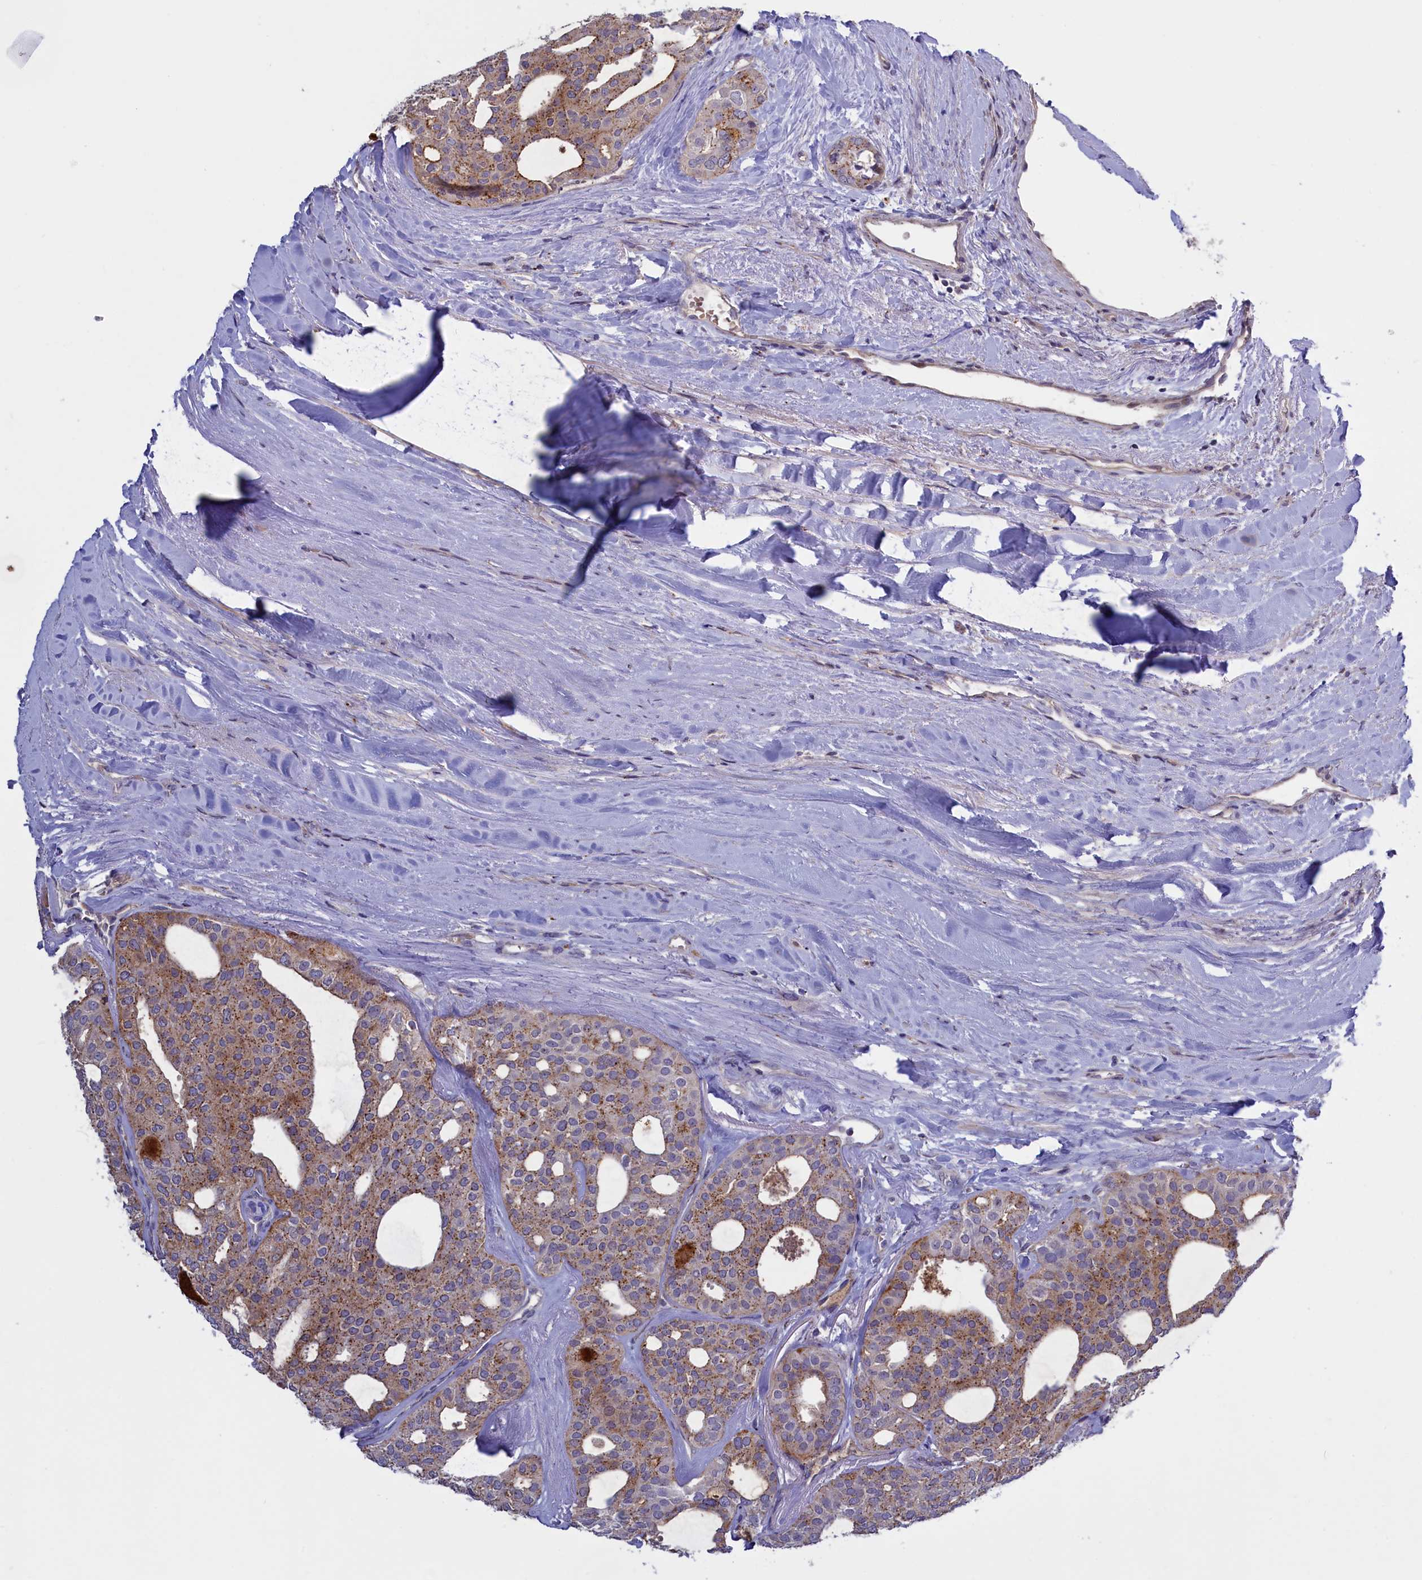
{"staining": {"intensity": "moderate", "quantity": ">75%", "location": "cytoplasmic/membranous"}, "tissue": "thyroid cancer", "cell_type": "Tumor cells", "image_type": "cancer", "snomed": [{"axis": "morphology", "description": "Follicular adenoma carcinoma, NOS"}, {"axis": "topography", "description": "Thyroid gland"}], "caption": "There is medium levels of moderate cytoplasmic/membranous expression in tumor cells of thyroid cancer (follicular adenoma carcinoma), as demonstrated by immunohistochemical staining (brown color).", "gene": "HYKK", "patient": {"sex": "male", "age": 75}}